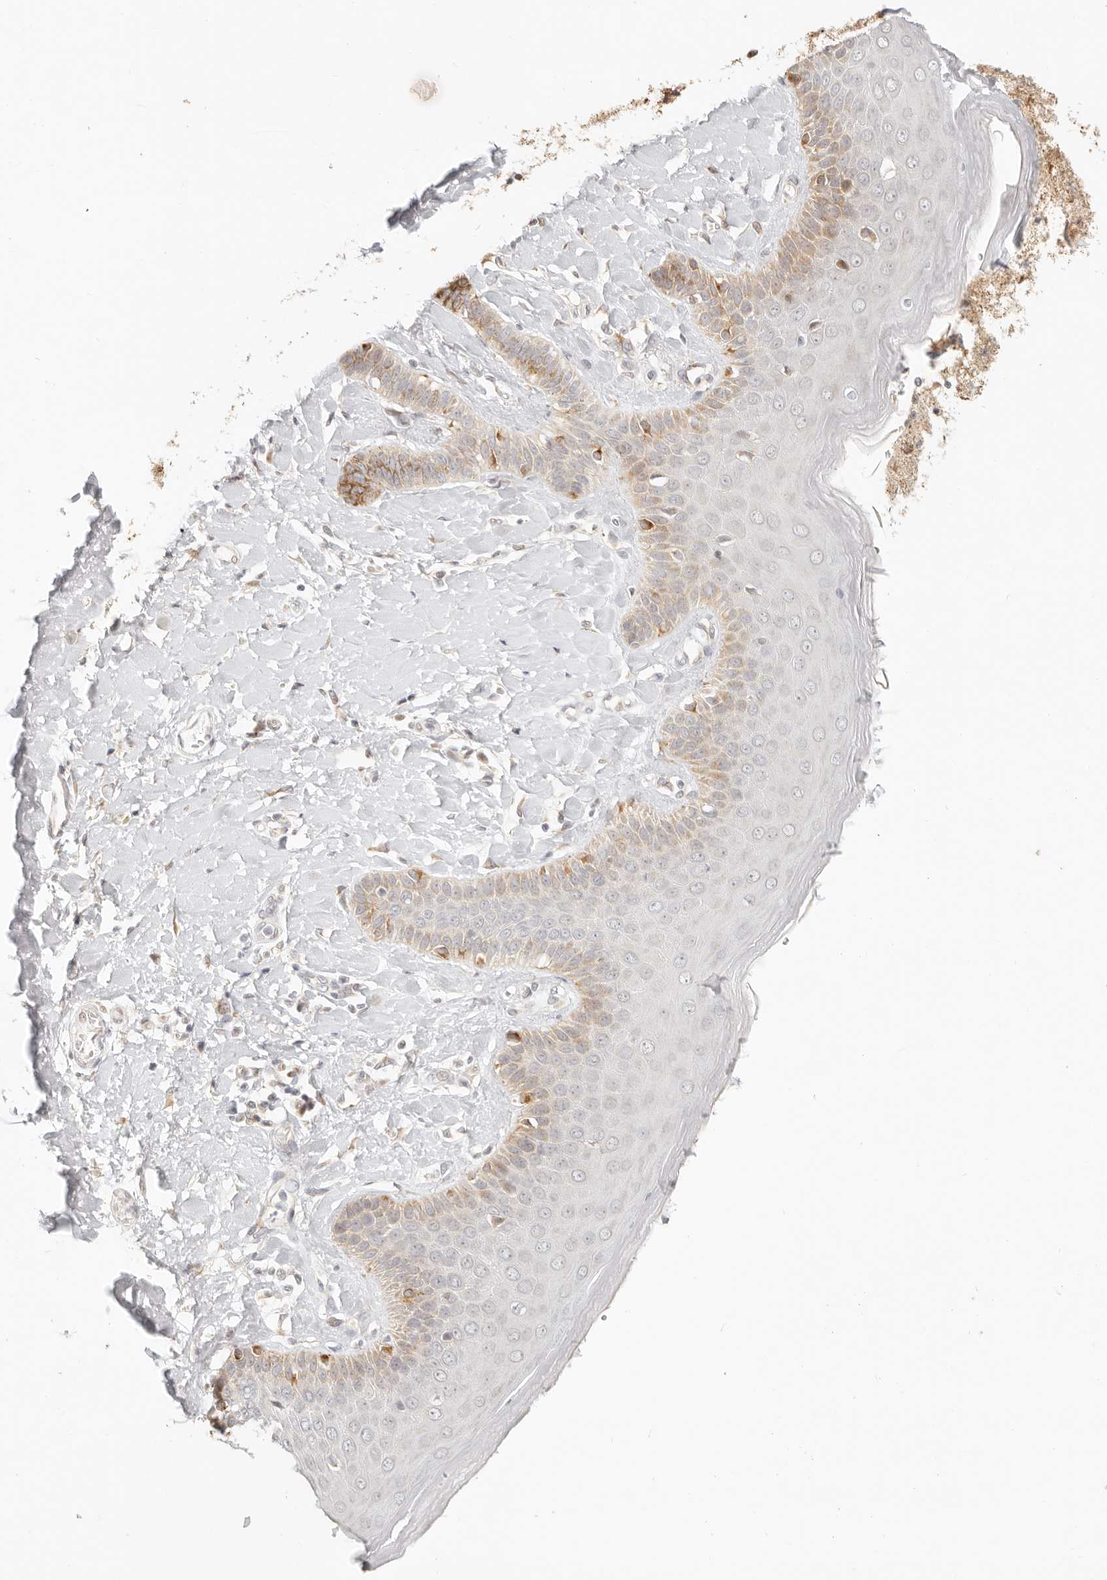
{"staining": {"intensity": "moderate", "quantity": "25%-75%", "location": "cytoplasmic/membranous"}, "tissue": "skin", "cell_type": "Epidermal cells", "image_type": "normal", "snomed": [{"axis": "morphology", "description": "Normal tissue, NOS"}, {"axis": "topography", "description": "Anal"}], "caption": "Immunohistochemical staining of benign human skin displays moderate cytoplasmic/membranous protein positivity in about 25%-75% of epidermal cells. (DAB (3,3'-diaminobenzidine) = brown stain, brightfield microscopy at high magnification).", "gene": "FAM20B", "patient": {"sex": "male", "age": 69}}